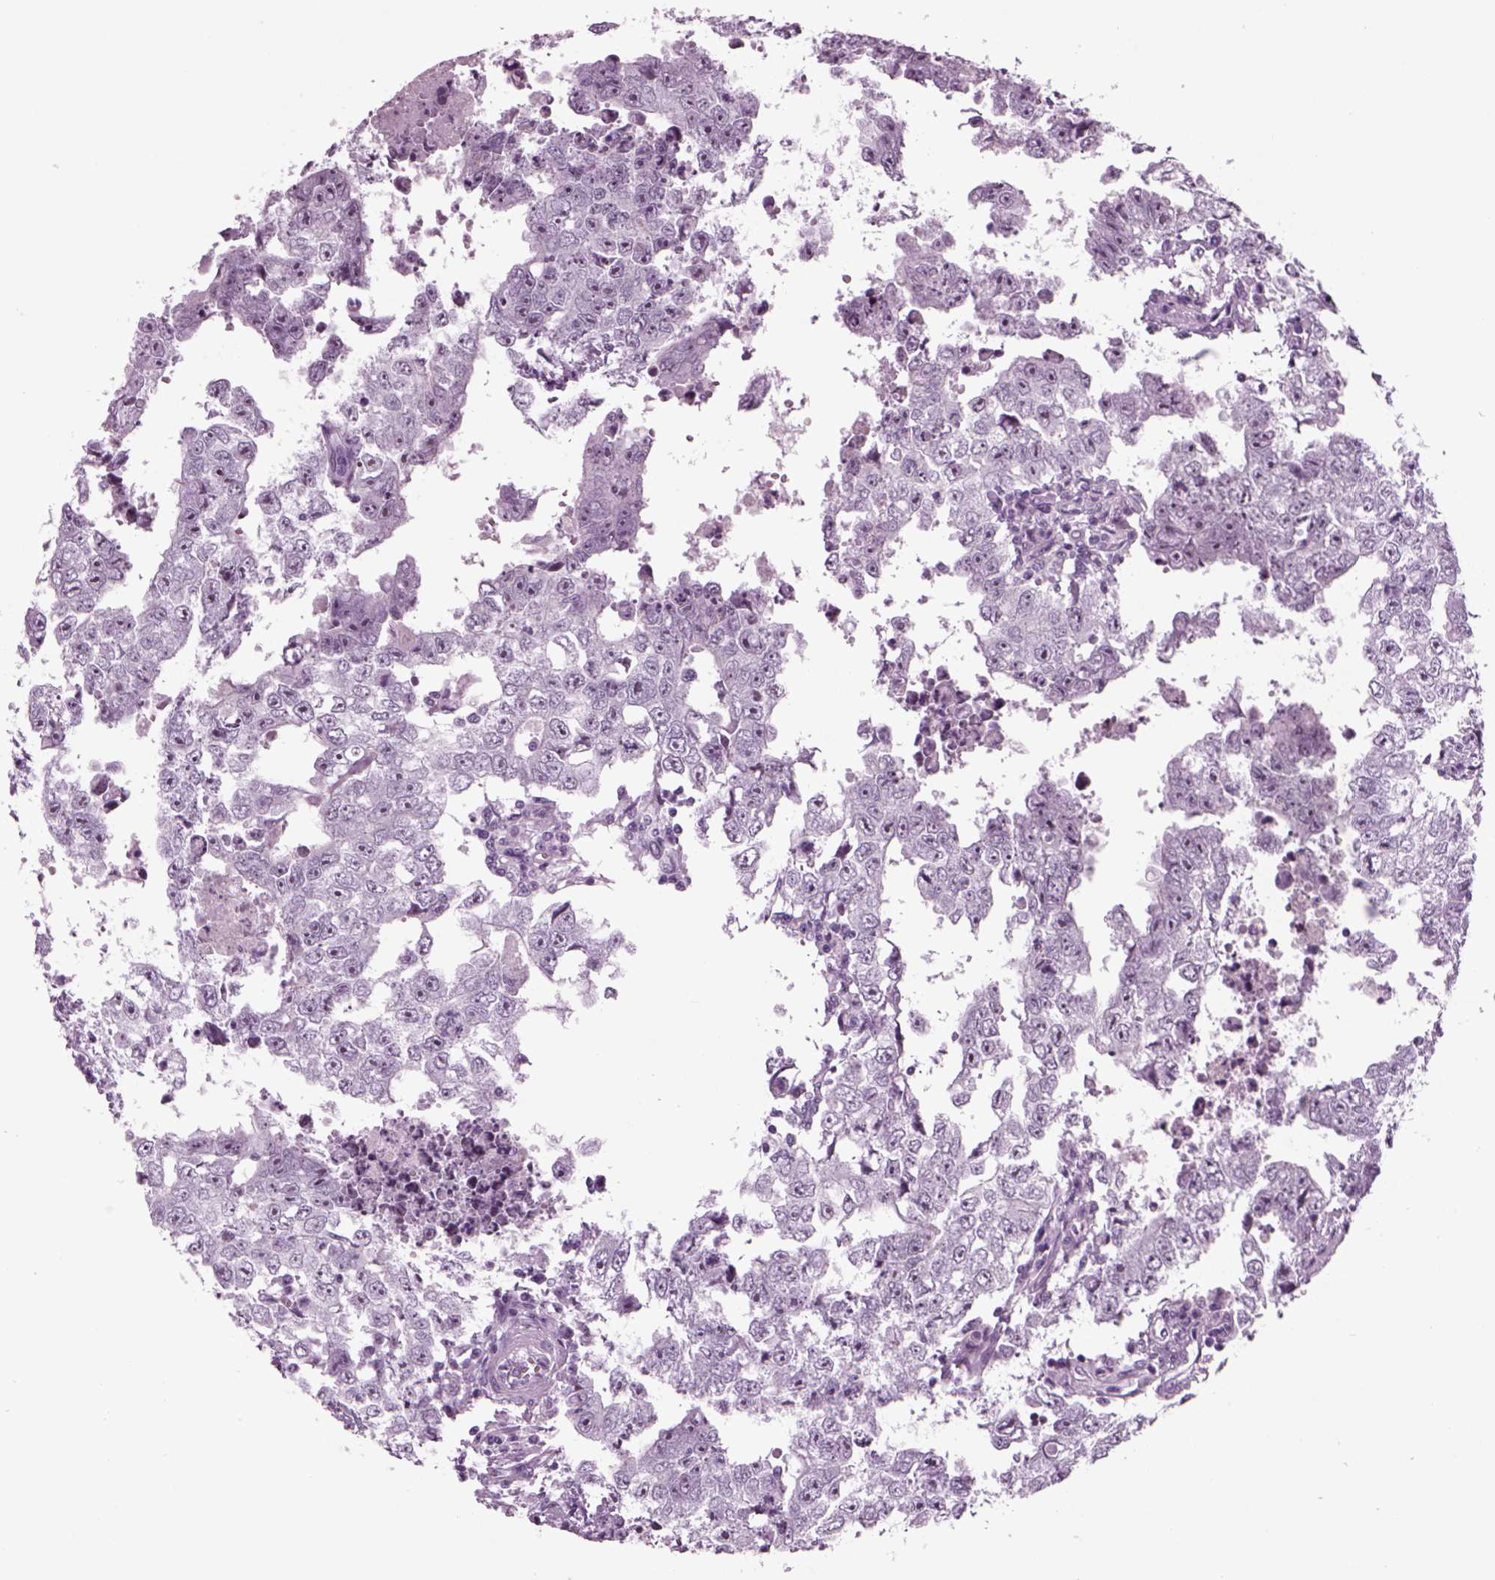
{"staining": {"intensity": "negative", "quantity": "none", "location": "none"}, "tissue": "testis cancer", "cell_type": "Tumor cells", "image_type": "cancer", "snomed": [{"axis": "morphology", "description": "Carcinoma, Embryonal, NOS"}, {"axis": "topography", "description": "Testis"}], "caption": "Immunohistochemistry (IHC) image of neoplastic tissue: human testis embryonal carcinoma stained with DAB (3,3'-diaminobenzidine) exhibits no significant protein staining in tumor cells. (Brightfield microscopy of DAB immunohistochemistry at high magnification).", "gene": "FAM24A", "patient": {"sex": "male", "age": 36}}